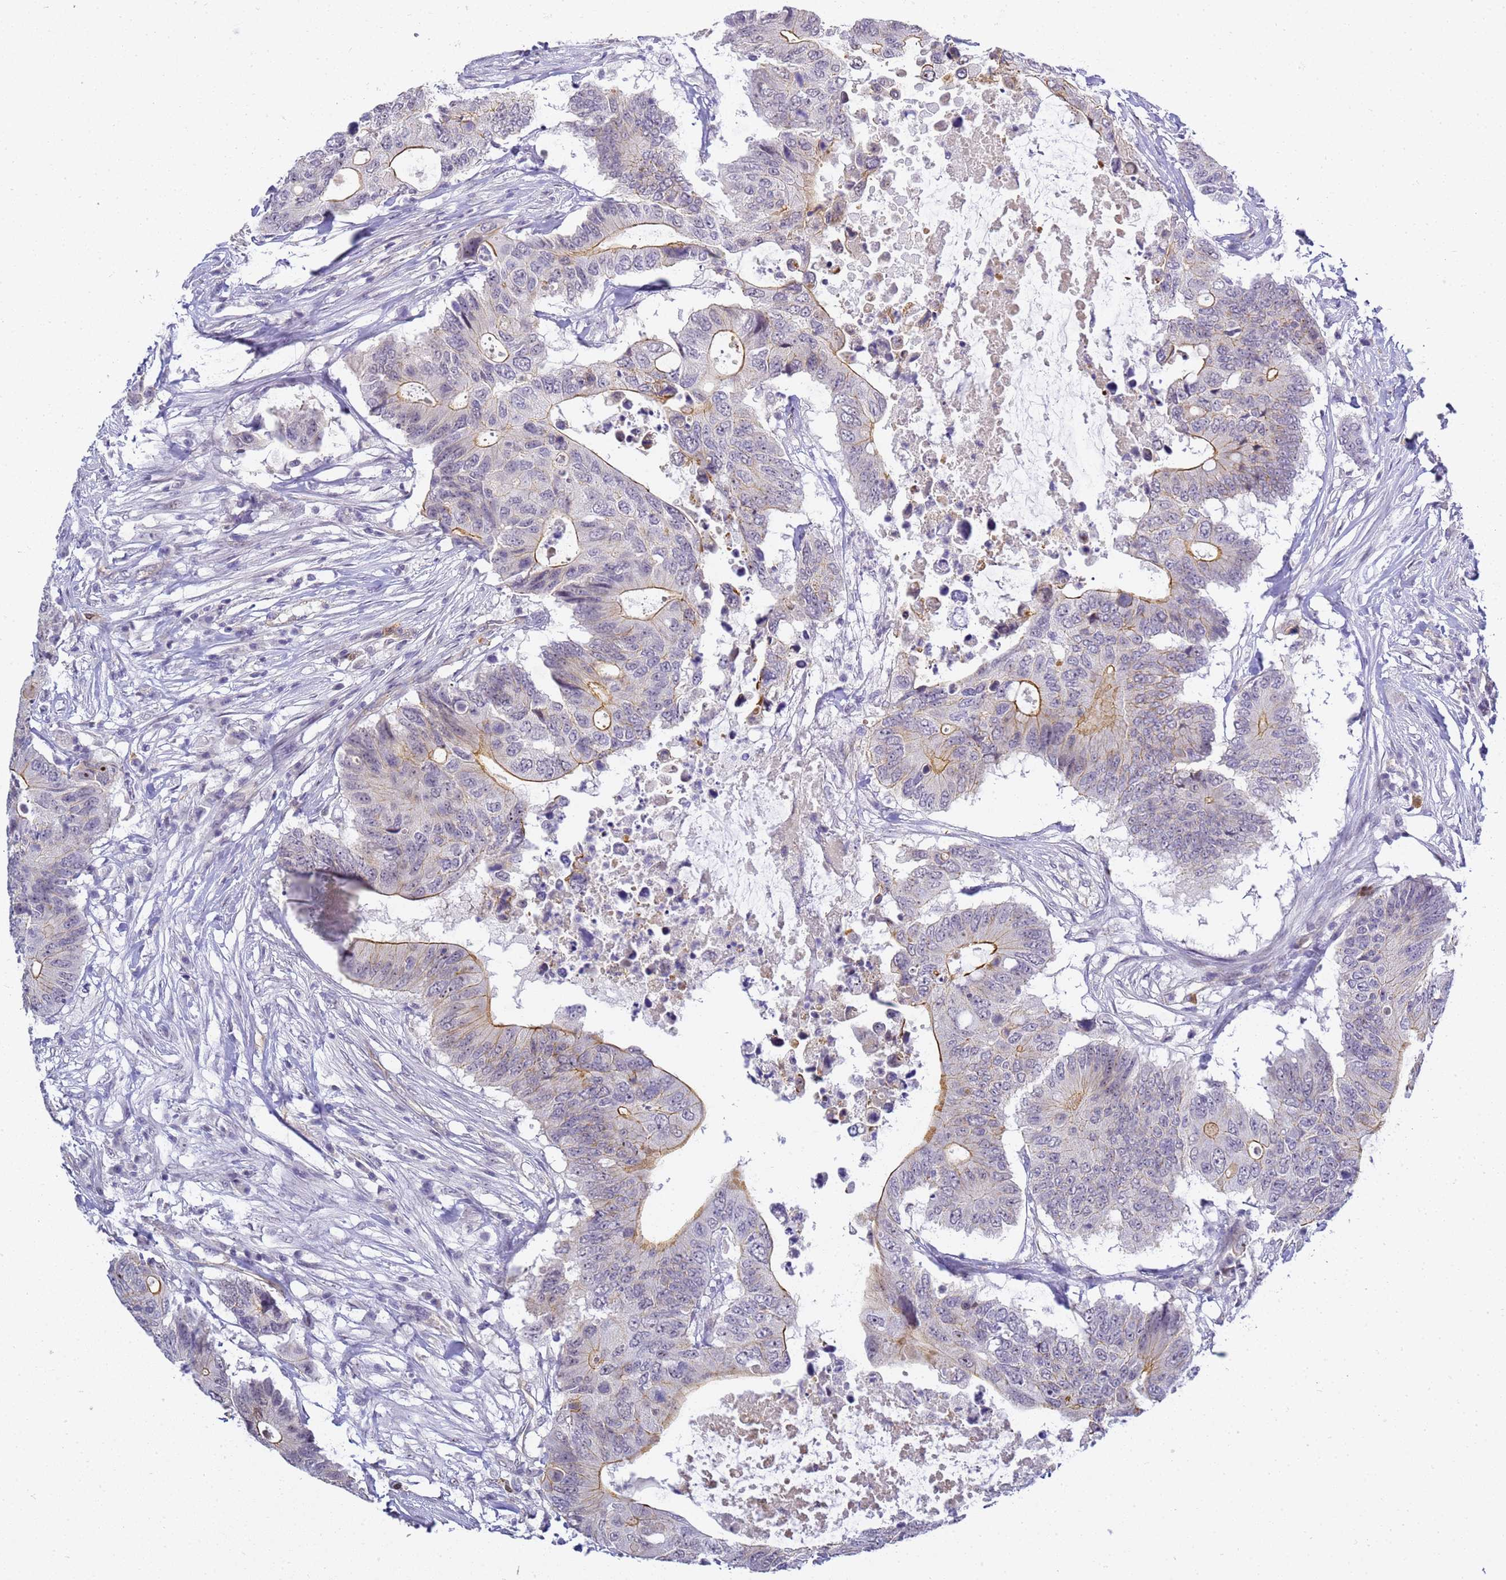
{"staining": {"intensity": "moderate", "quantity": "<25%", "location": "cytoplasmic/membranous"}, "tissue": "colorectal cancer", "cell_type": "Tumor cells", "image_type": "cancer", "snomed": [{"axis": "morphology", "description": "Adenocarcinoma, NOS"}, {"axis": "topography", "description": "Colon"}], "caption": "This histopathology image demonstrates IHC staining of colorectal adenocarcinoma, with low moderate cytoplasmic/membranous positivity in approximately <25% of tumor cells.", "gene": "GON4L", "patient": {"sex": "male", "age": 71}}